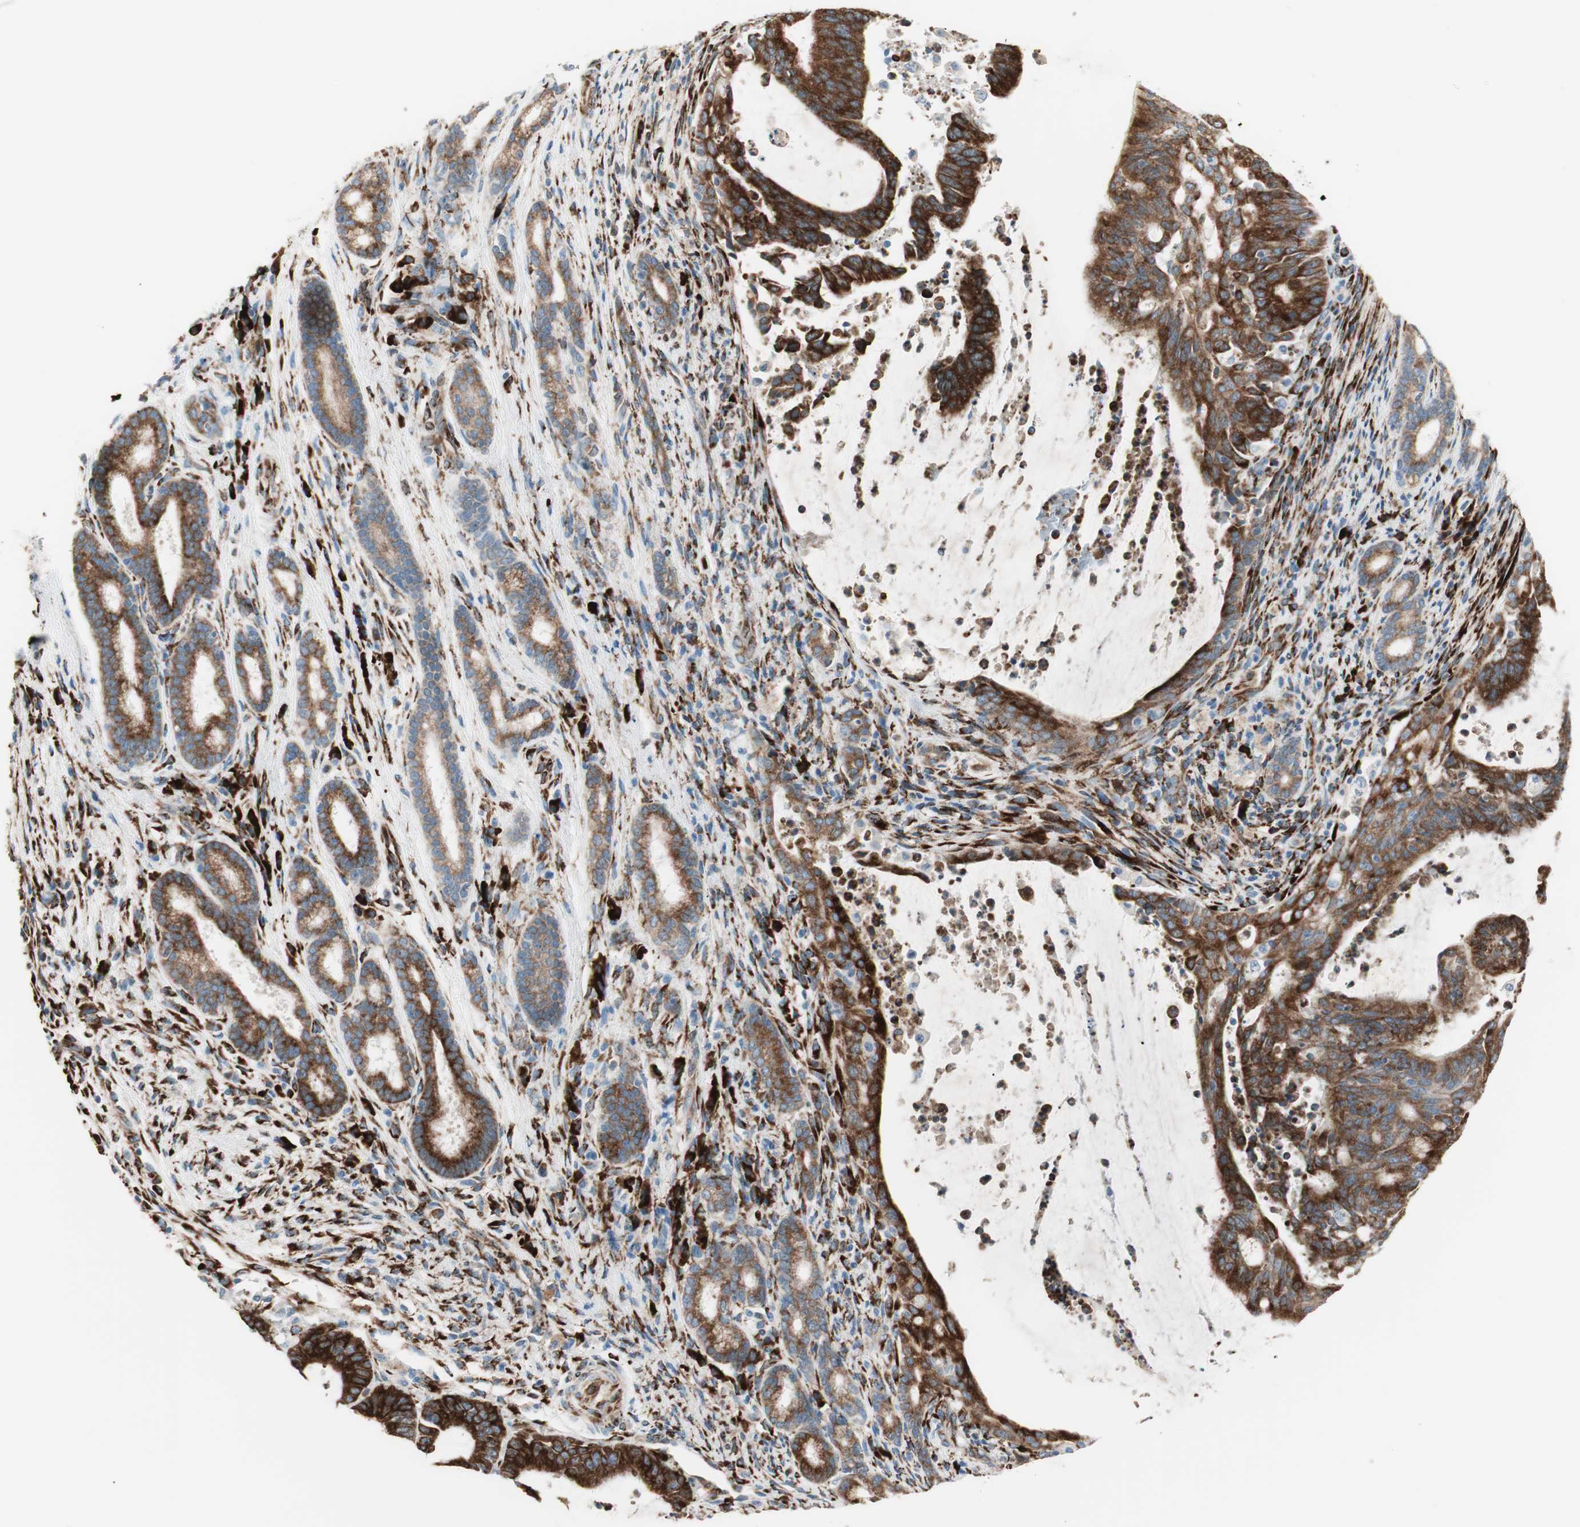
{"staining": {"intensity": "strong", "quantity": ">75%", "location": "cytoplasmic/membranous"}, "tissue": "liver cancer", "cell_type": "Tumor cells", "image_type": "cancer", "snomed": [{"axis": "morphology", "description": "Cholangiocarcinoma"}, {"axis": "topography", "description": "Liver"}], "caption": "This histopathology image demonstrates IHC staining of human cholangiocarcinoma (liver), with high strong cytoplasmic/membranous staining in about >75% of tumor cells.", "gene": "P4HTM", "patient": {"sex": "female", "age": 73}}